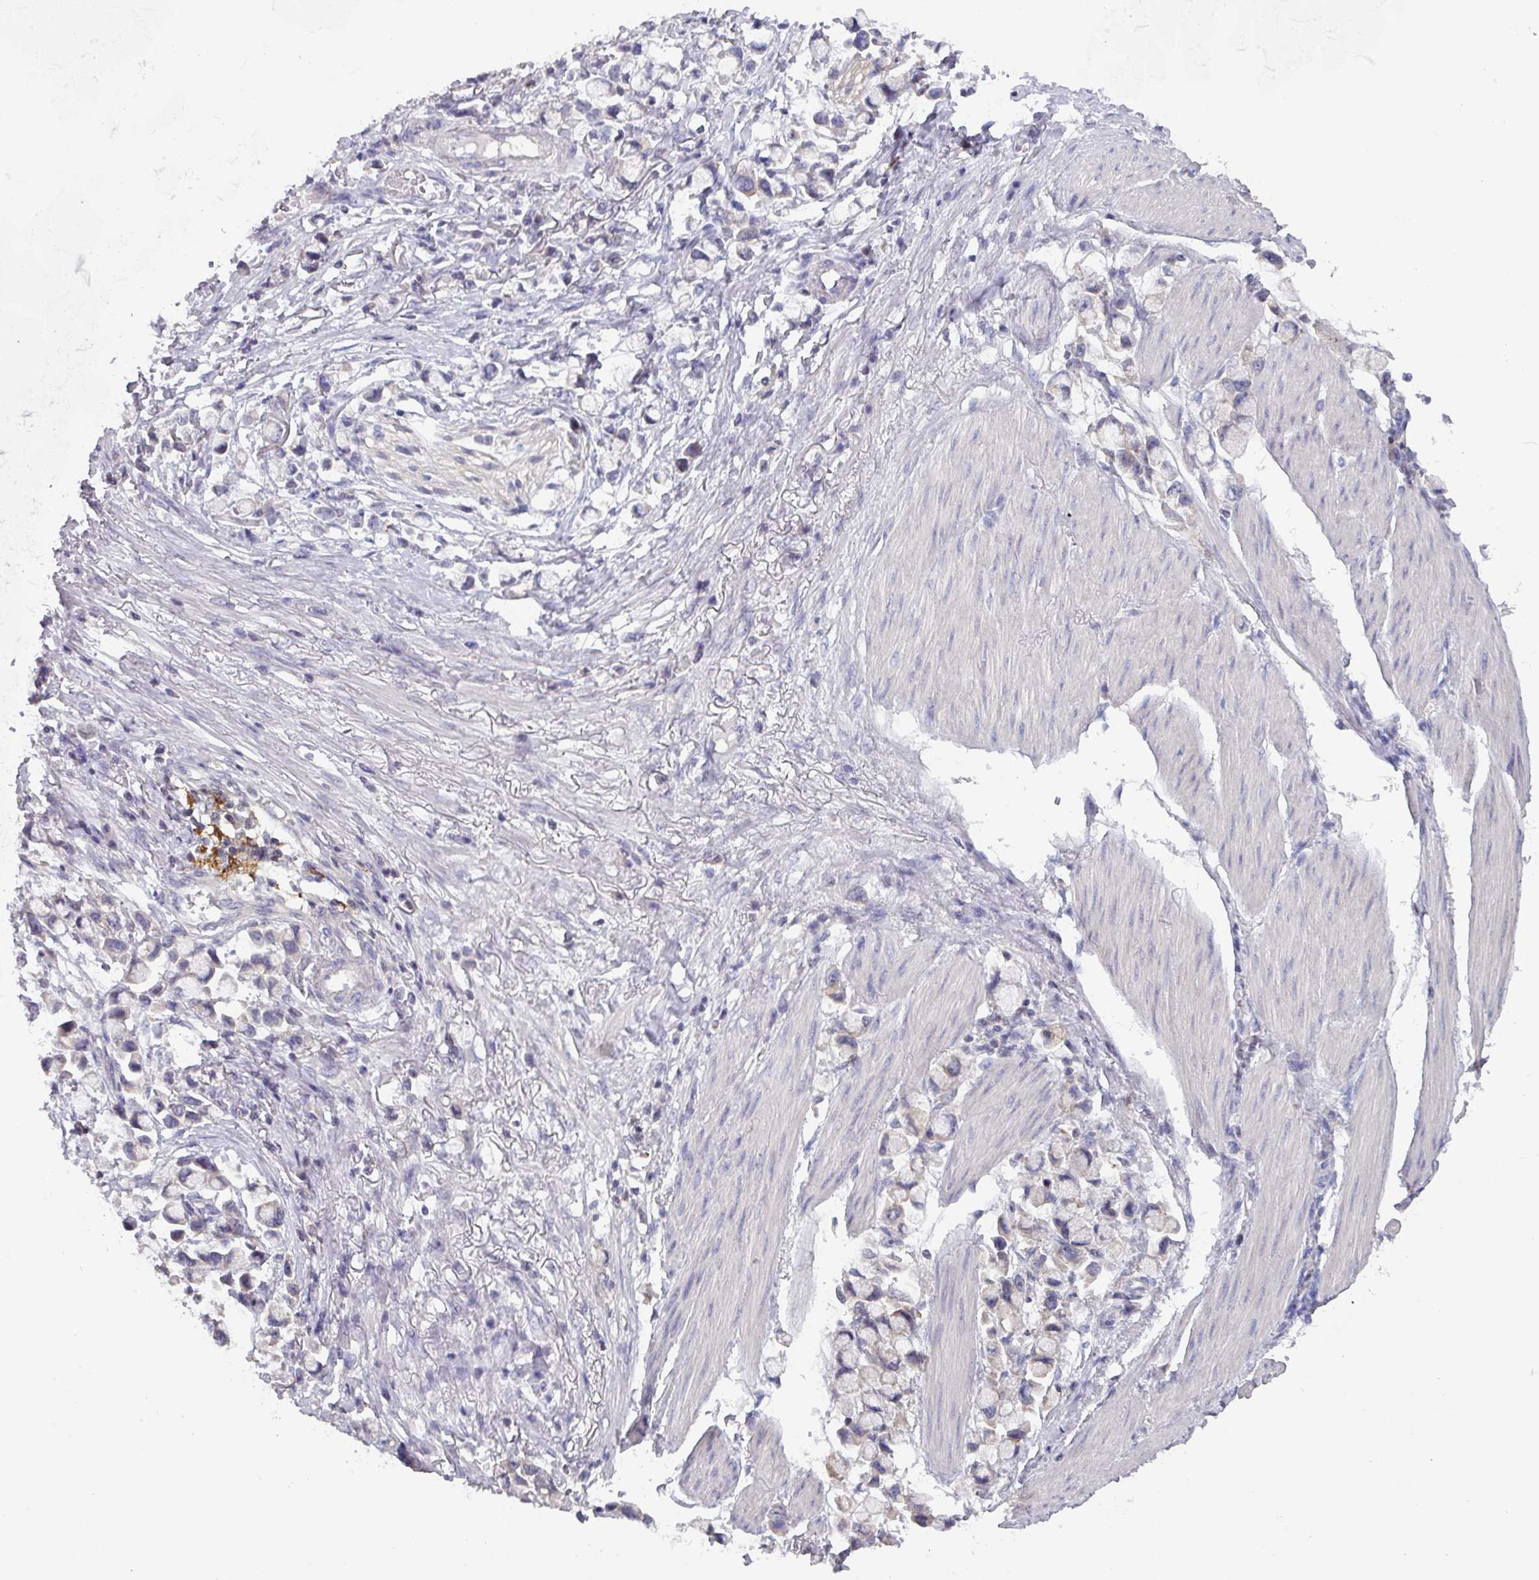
{"staining": {"intensity": "weak", "quantity": "<25%", "location": "cytoplasmic/membranous"}, "tissue": "stomach cancer", "cell_type": "Tumor cells", "image_type": "cancer", "snomed": [{"axis": "morphology", "description": "Adenocarcinoma, NOS"}, {"axis": "topography", "description": "Stomach"}], "caption": "DAB immunohistochemical staining of stomach cancer shows no significant positivity in tumor cells.", "gene": "DCAF12L2", "patient": {"sex": "female", "age": 81}}